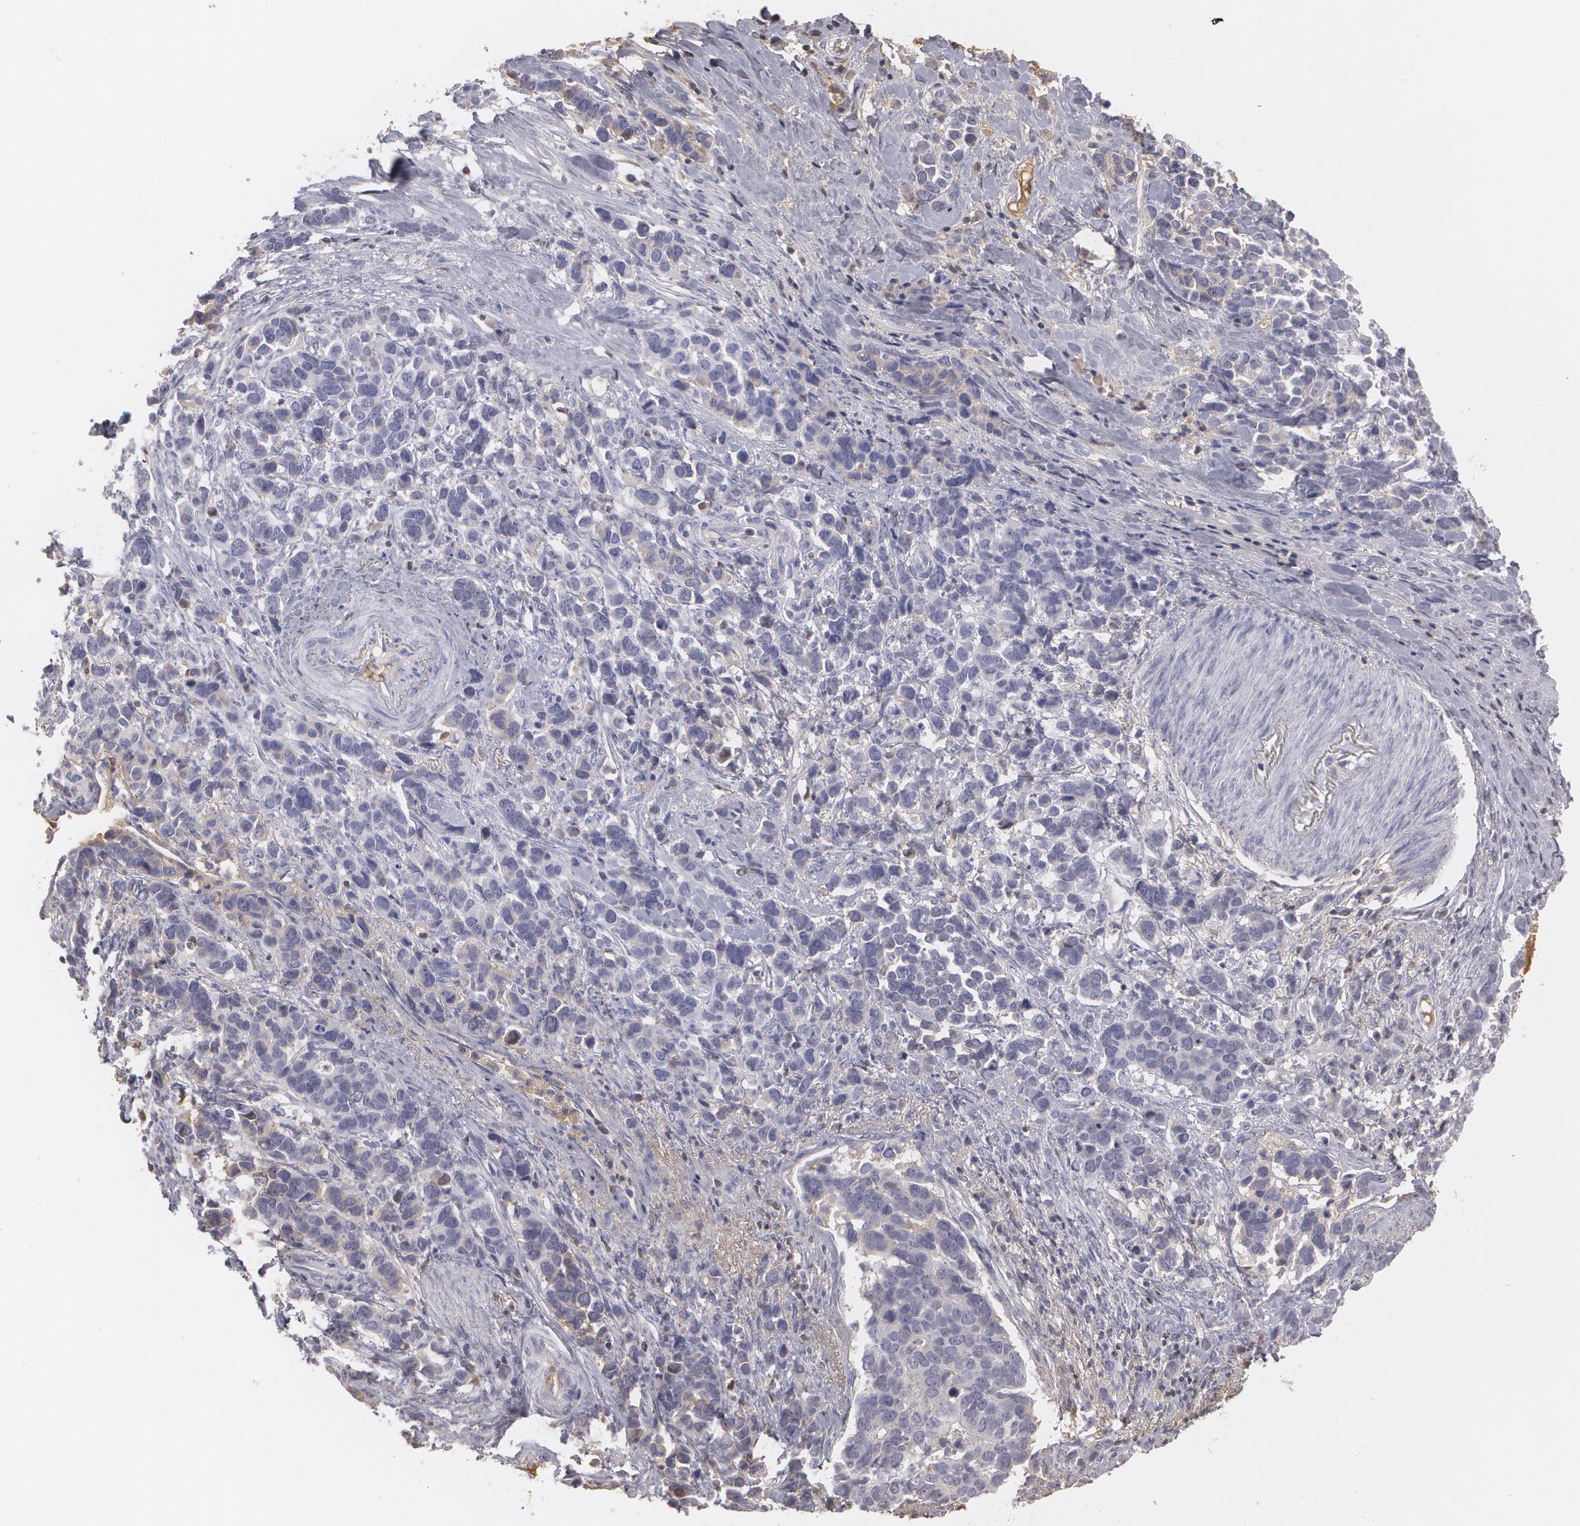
{"staining": {"intensity": "negative", "quantity": "none", "location": "none"}, "tissue": "stomach cancer", "cell_type": "Tumor cells", "image_type": "cancer", "snomed": [{"axis": "morphology", "description": "Adenocarcinoma, NOS"}, {"axis": "topography", "description": "Stomach, upper"}], "caption": "High power microscopy histopathology image of an immunohistochemistry (IHC) image of adenocarcinoma (stomach), revealing no significant staining in tumor cells.", "gene": "SERPINA1", "patient": {"sex": "male", "age": 71}}